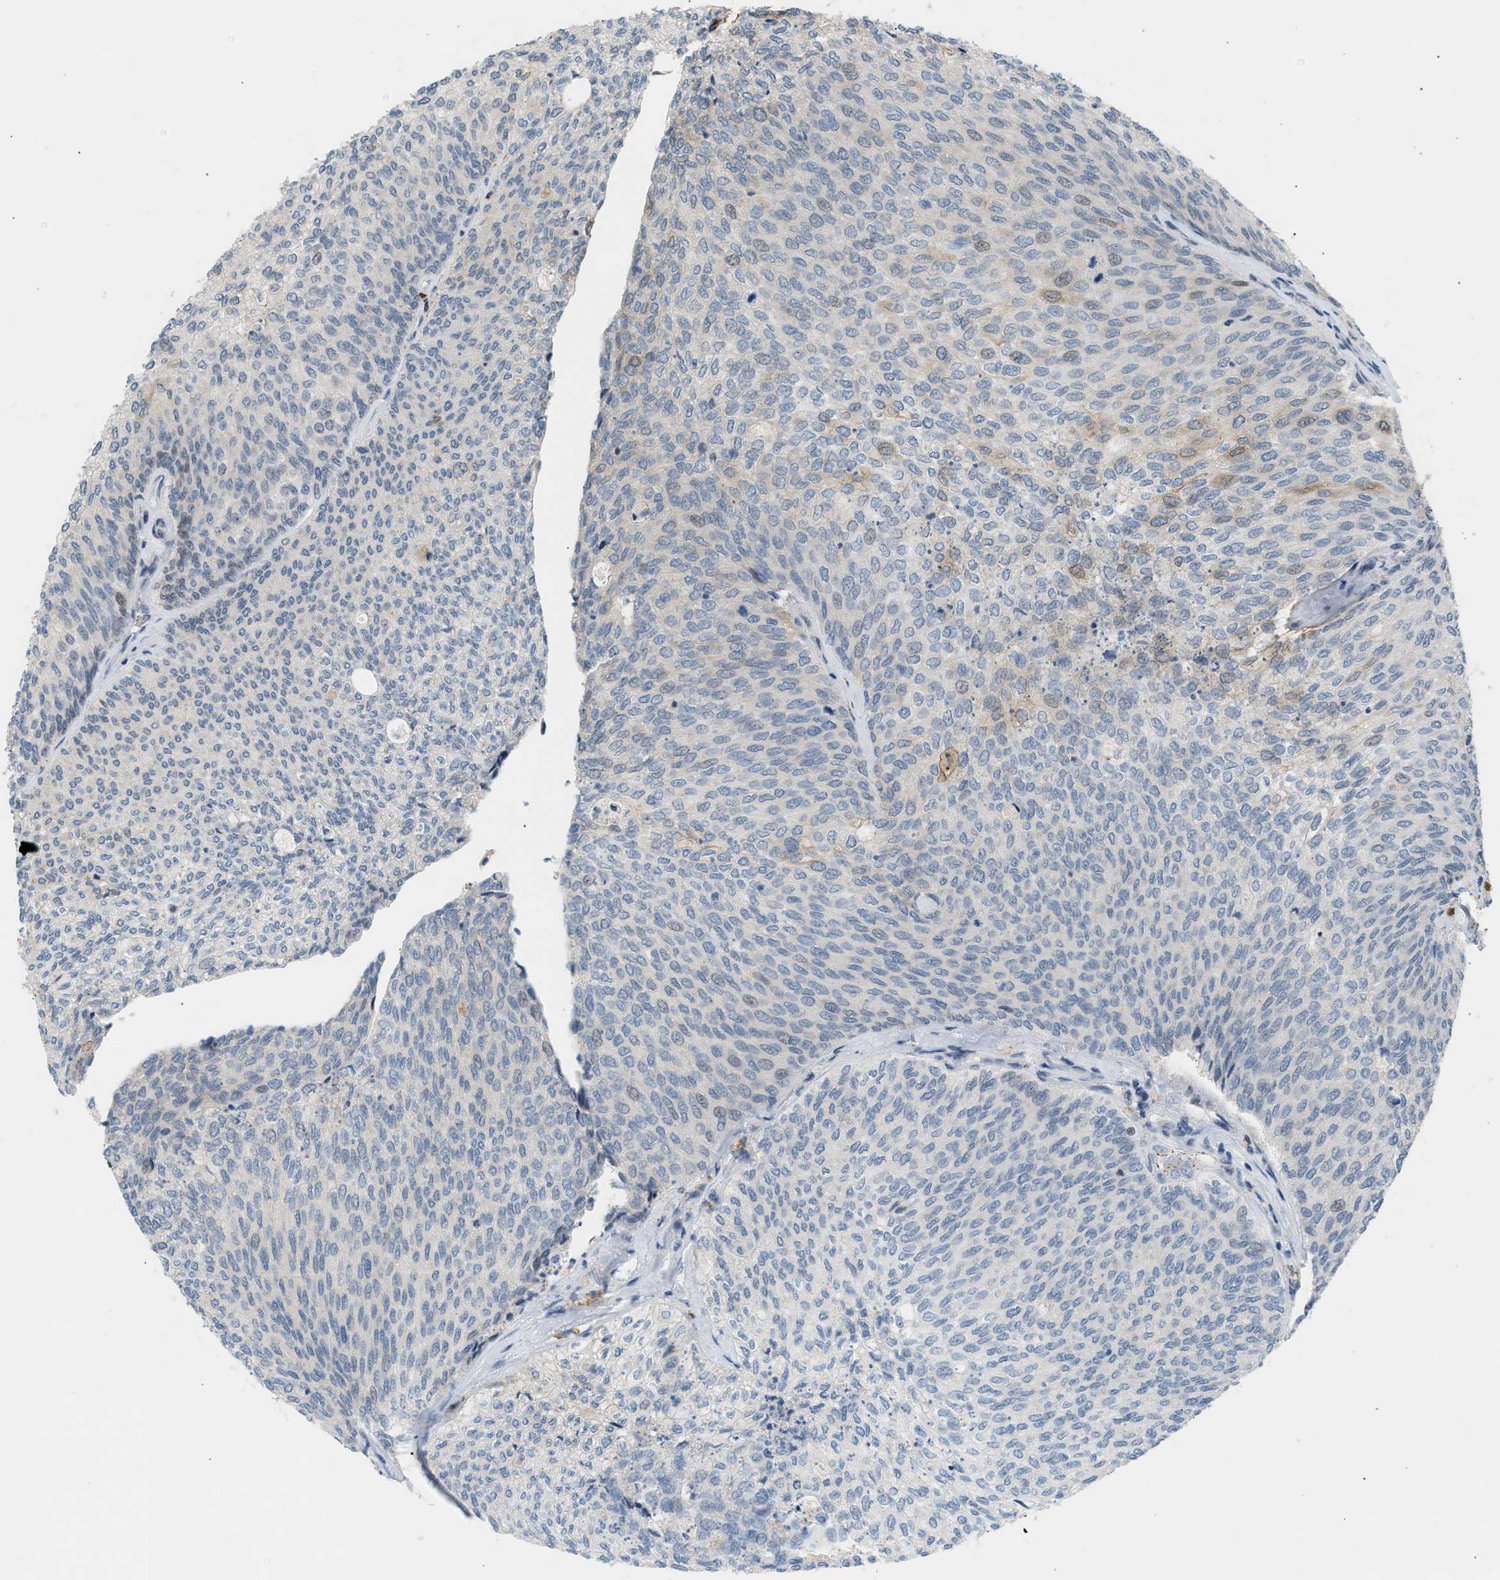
{"staining": {"intensity": "moderate", "quantity": "<25%", "location": "cytoplasmic/membranous"}, "tissue": "urothelial cancer", "cell_type": "Tumor cells", "image_type": "cancer", "snomed": [{"axis": "morphology", "description": "Urothelial carcinoma, Low grade"}, {"axis": "topography", "description": "Urinary bladder"}], "caption": "A brown stain highlights moderate cytoplasmic/membranous expression of a protein in human urothelial cancer tumor cells.", "gene": "NPS", "patient": {"sex": "female", "age": 79}}